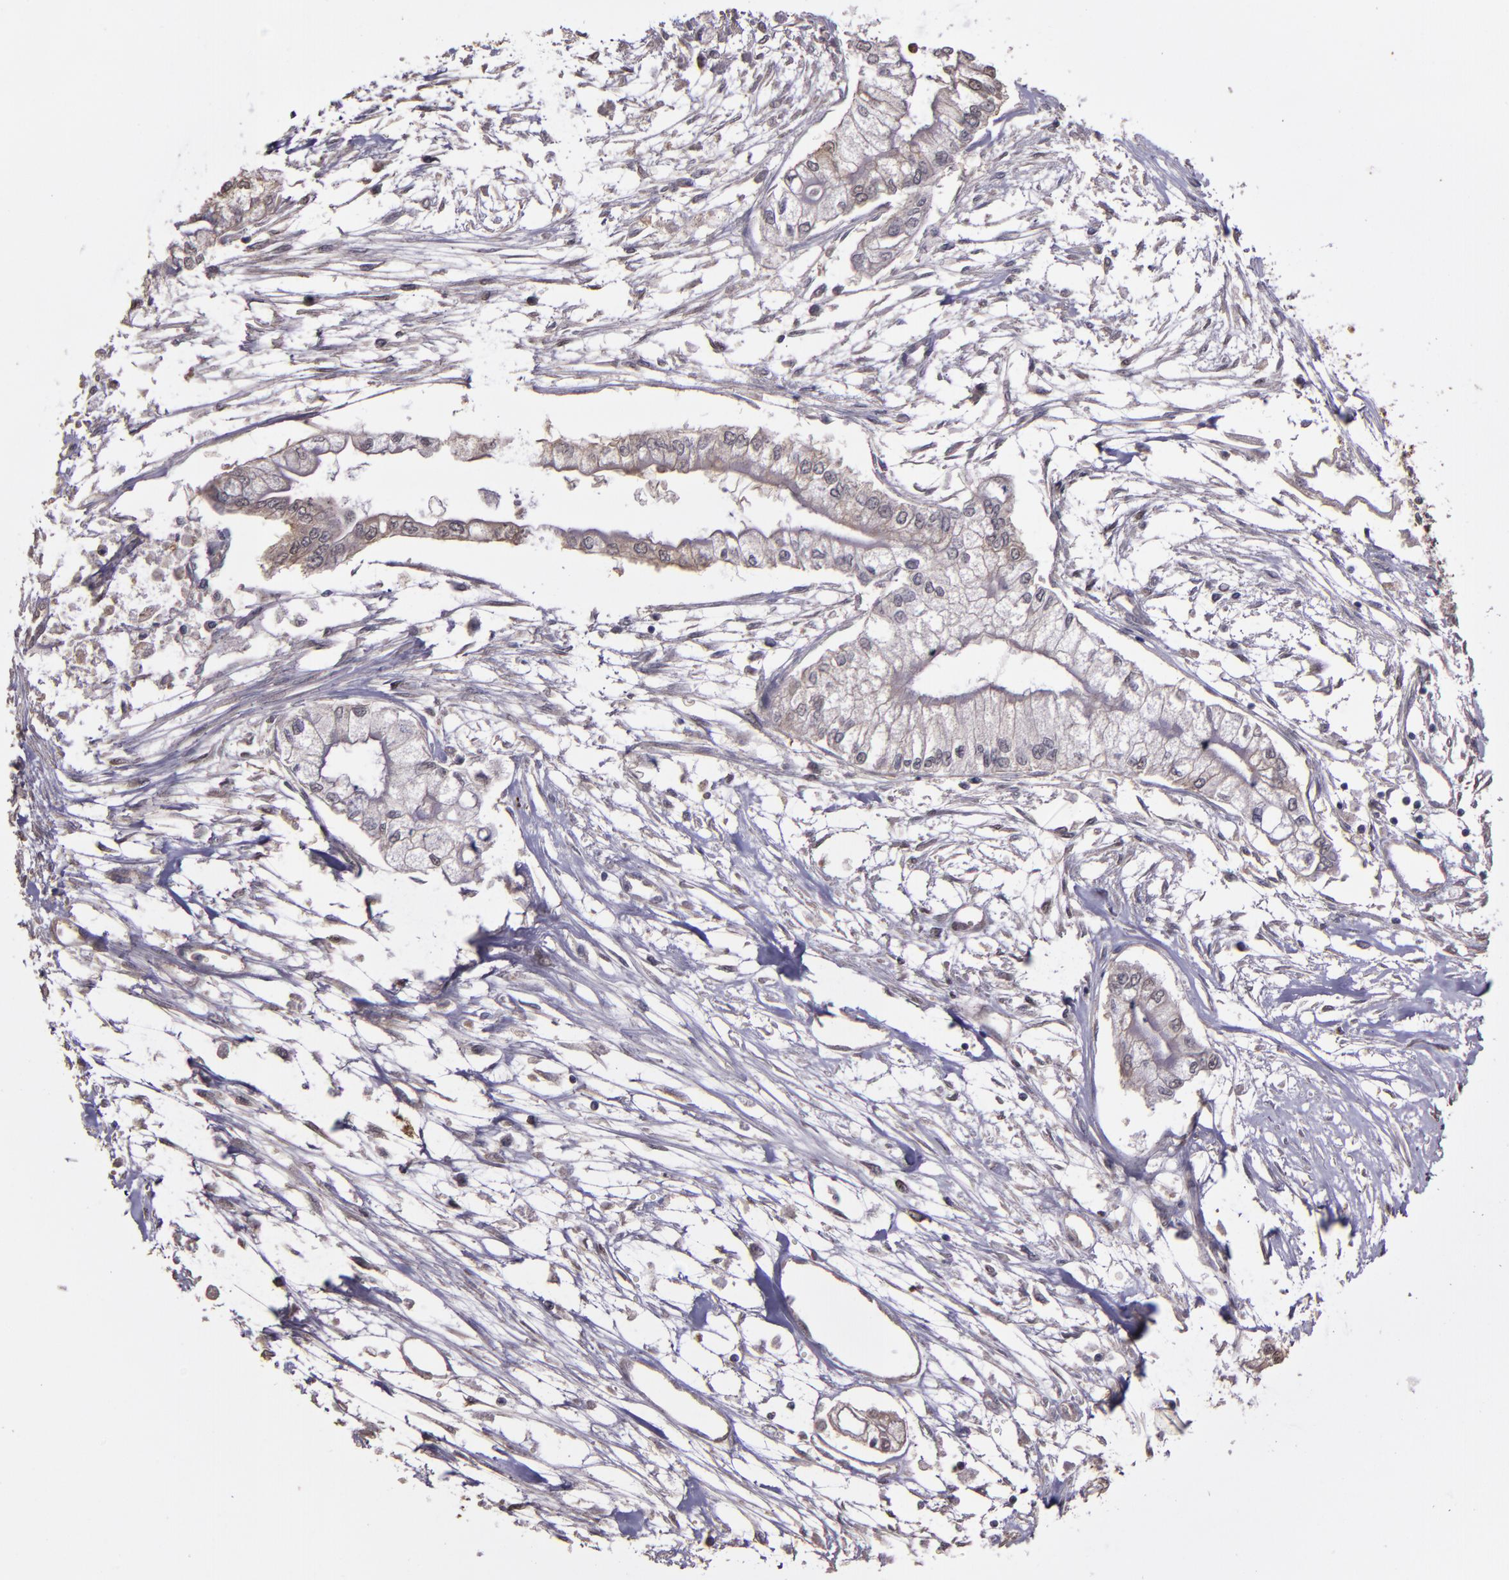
{"staining": {"intensity": "weak", "quantity": "<25%", "location": "cytoplasmic/membranous"}, "tissue": "pancreatic cancer", "cell_type": "Tumor cells", "image_type": "cancer", "snomed": [{"axis": "morphology", "description": "Adenocarcinoma, NOS"}, {"axis": "topography", "description": "Pancreas"}], "caption": "This is an immunohistochemistry (IHC) photomicrograph of human pancreatic cancer. There is no staining in tumor cells.", "gene": "SERPINF2", "patient": {"sex": "male", "age": 79}}